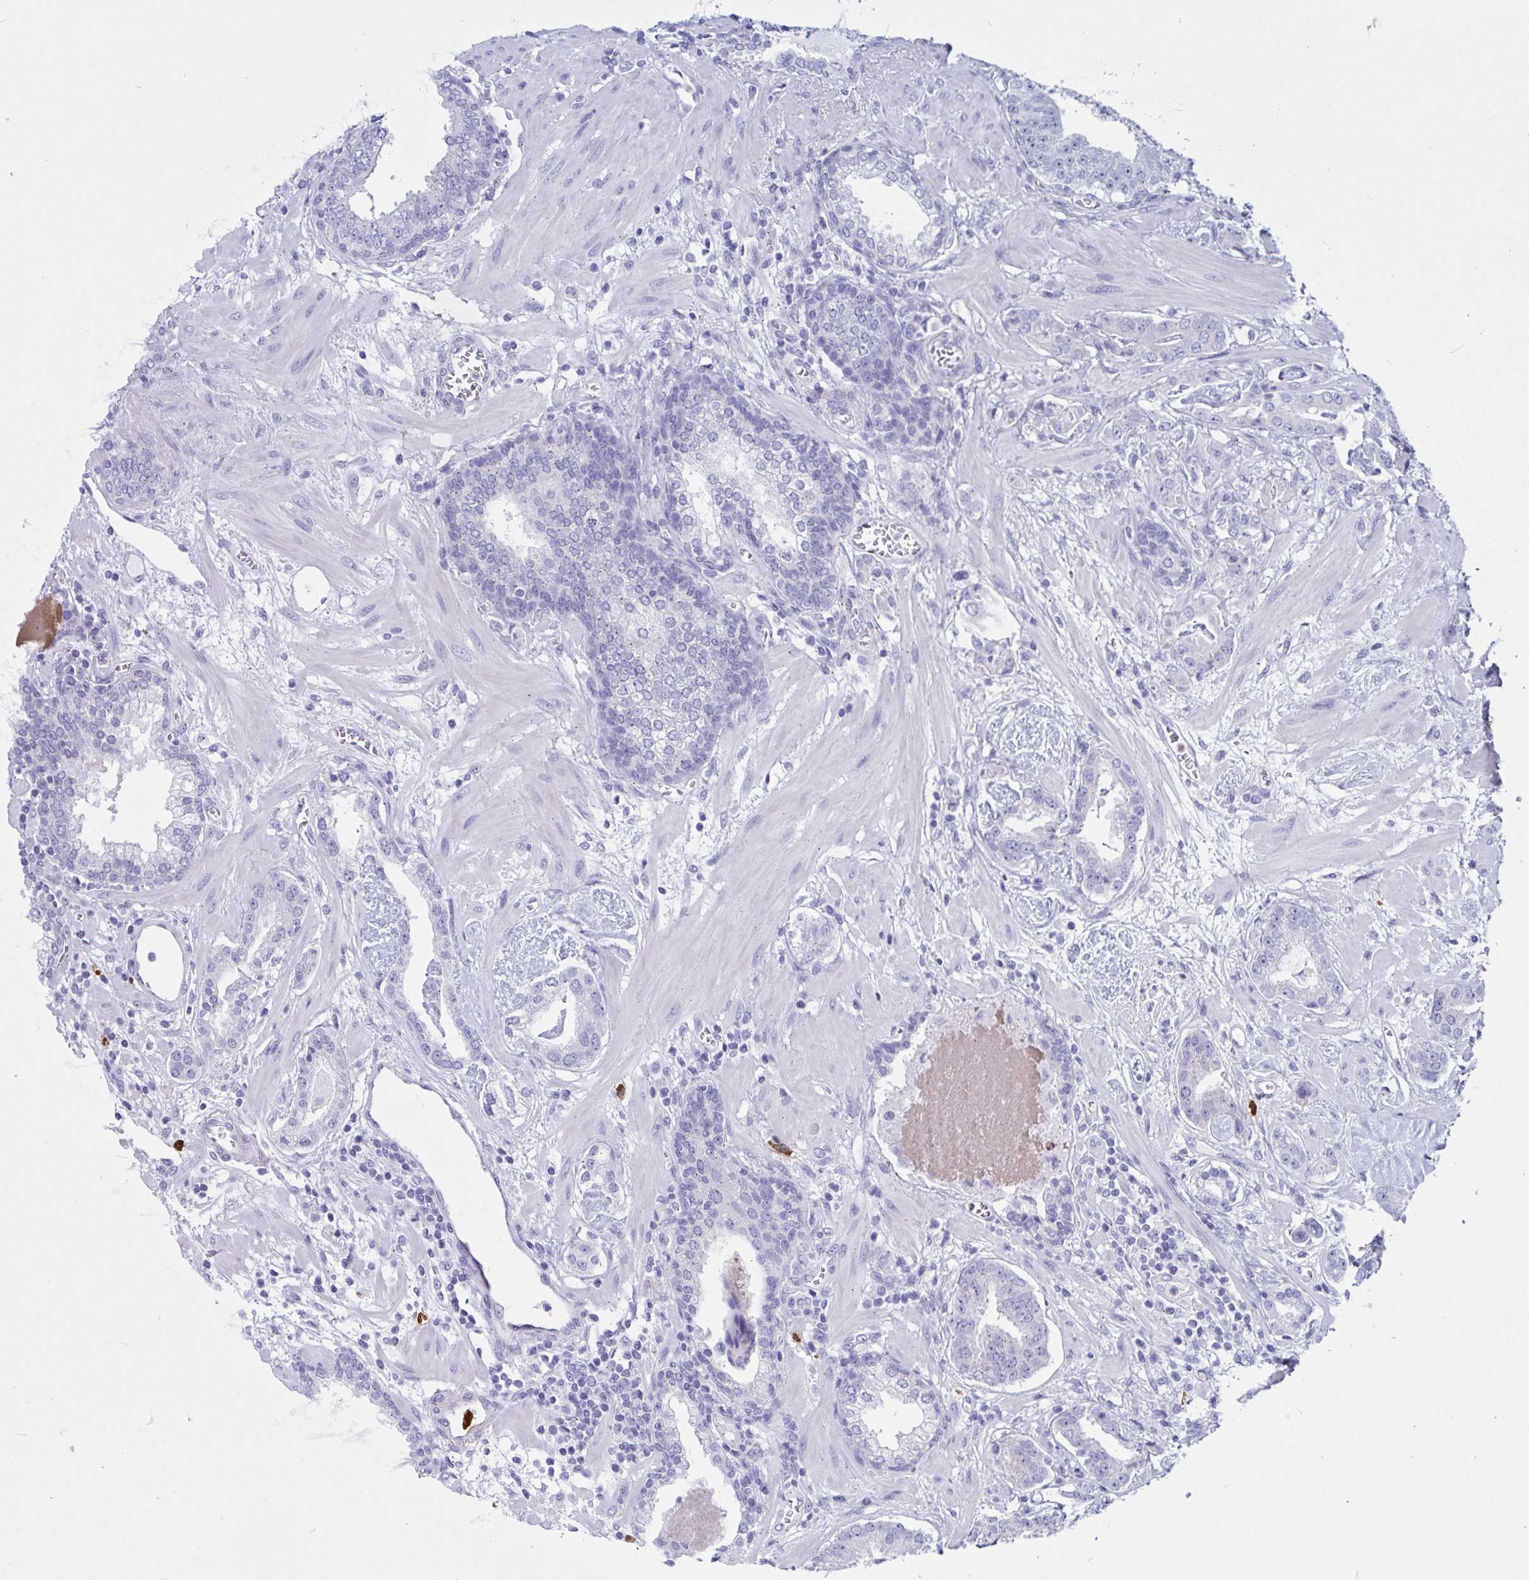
{"staining": {"intensity": "negative", "quantity": "none", "location": "none"}, "tissue": "prostate cancer", "cell_type": "Tumor cells", "image_type": "cancer", "snomed": [{"axis": "morphology", "description": "Adenocarcinoma, Low grade"}, {"axis": "topography", "description": "Prostate"}], "caption": "Tumor cells are negative for protein expression in human prostate cancer. (Immunohistochemistry (ihc), brightfield microscopy, high magnification).", "gene": "RNASE3", "patient": {"sex": "male", "age": 62}}